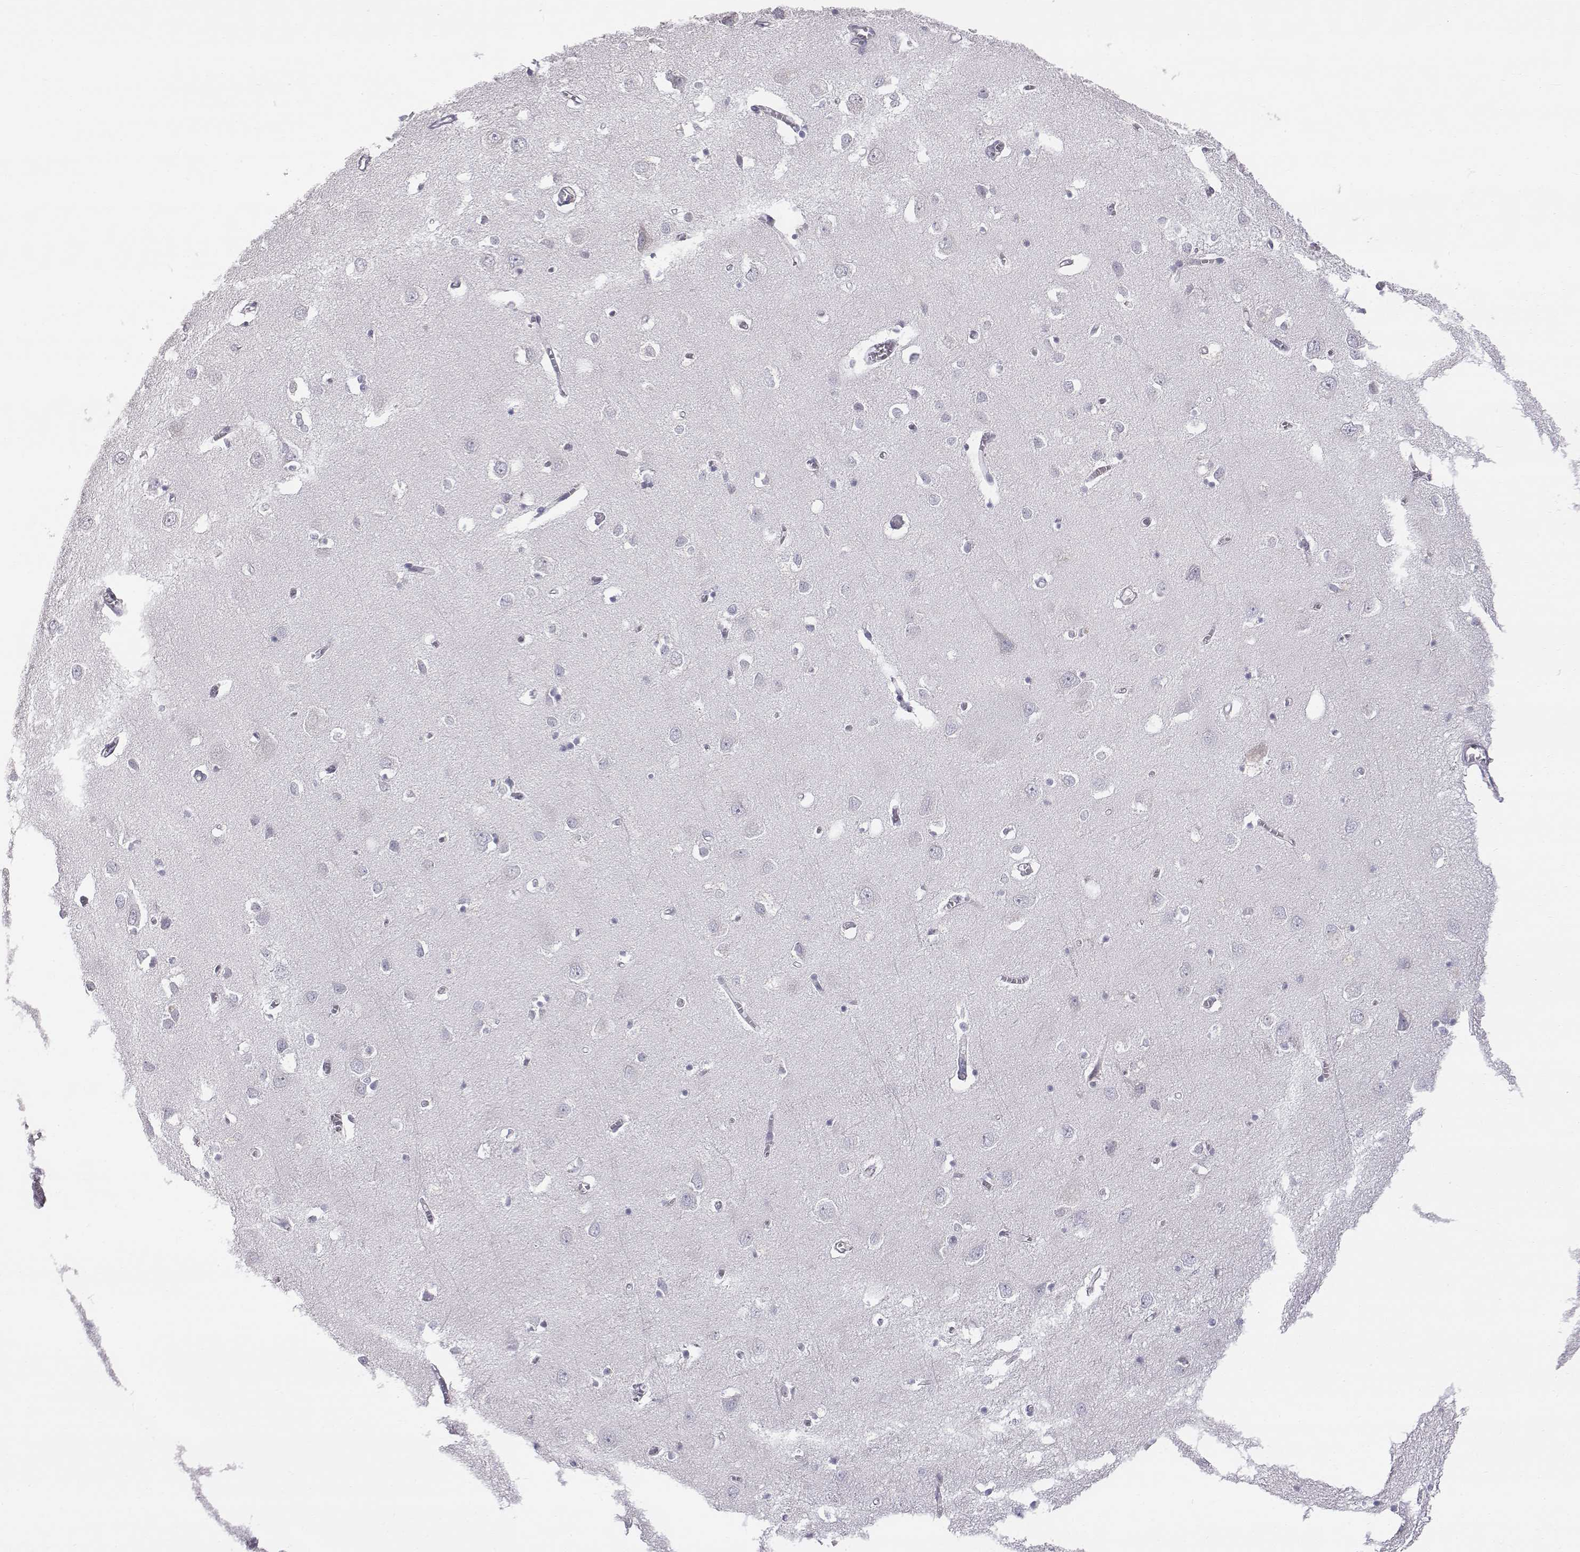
{"staining": {"intensity": "negative", "quantity": "none", "location": "none"}, "tissue": "cerebral cortex", "cell_type": "Endothelial cells", "image_type": "normal", "snomed": [{"axis": "morphology", "description": "Normal tissue, NOS"}, {"axis": "topography", "description": "Cerebral cortex"}], "caption": "Cerebral cortex stained for a protein using immunohistochemistry (IHC) shows no expression endothelial cells.", "gene": "C6orf58", "patient": {"sex": "male", "age": 70}}